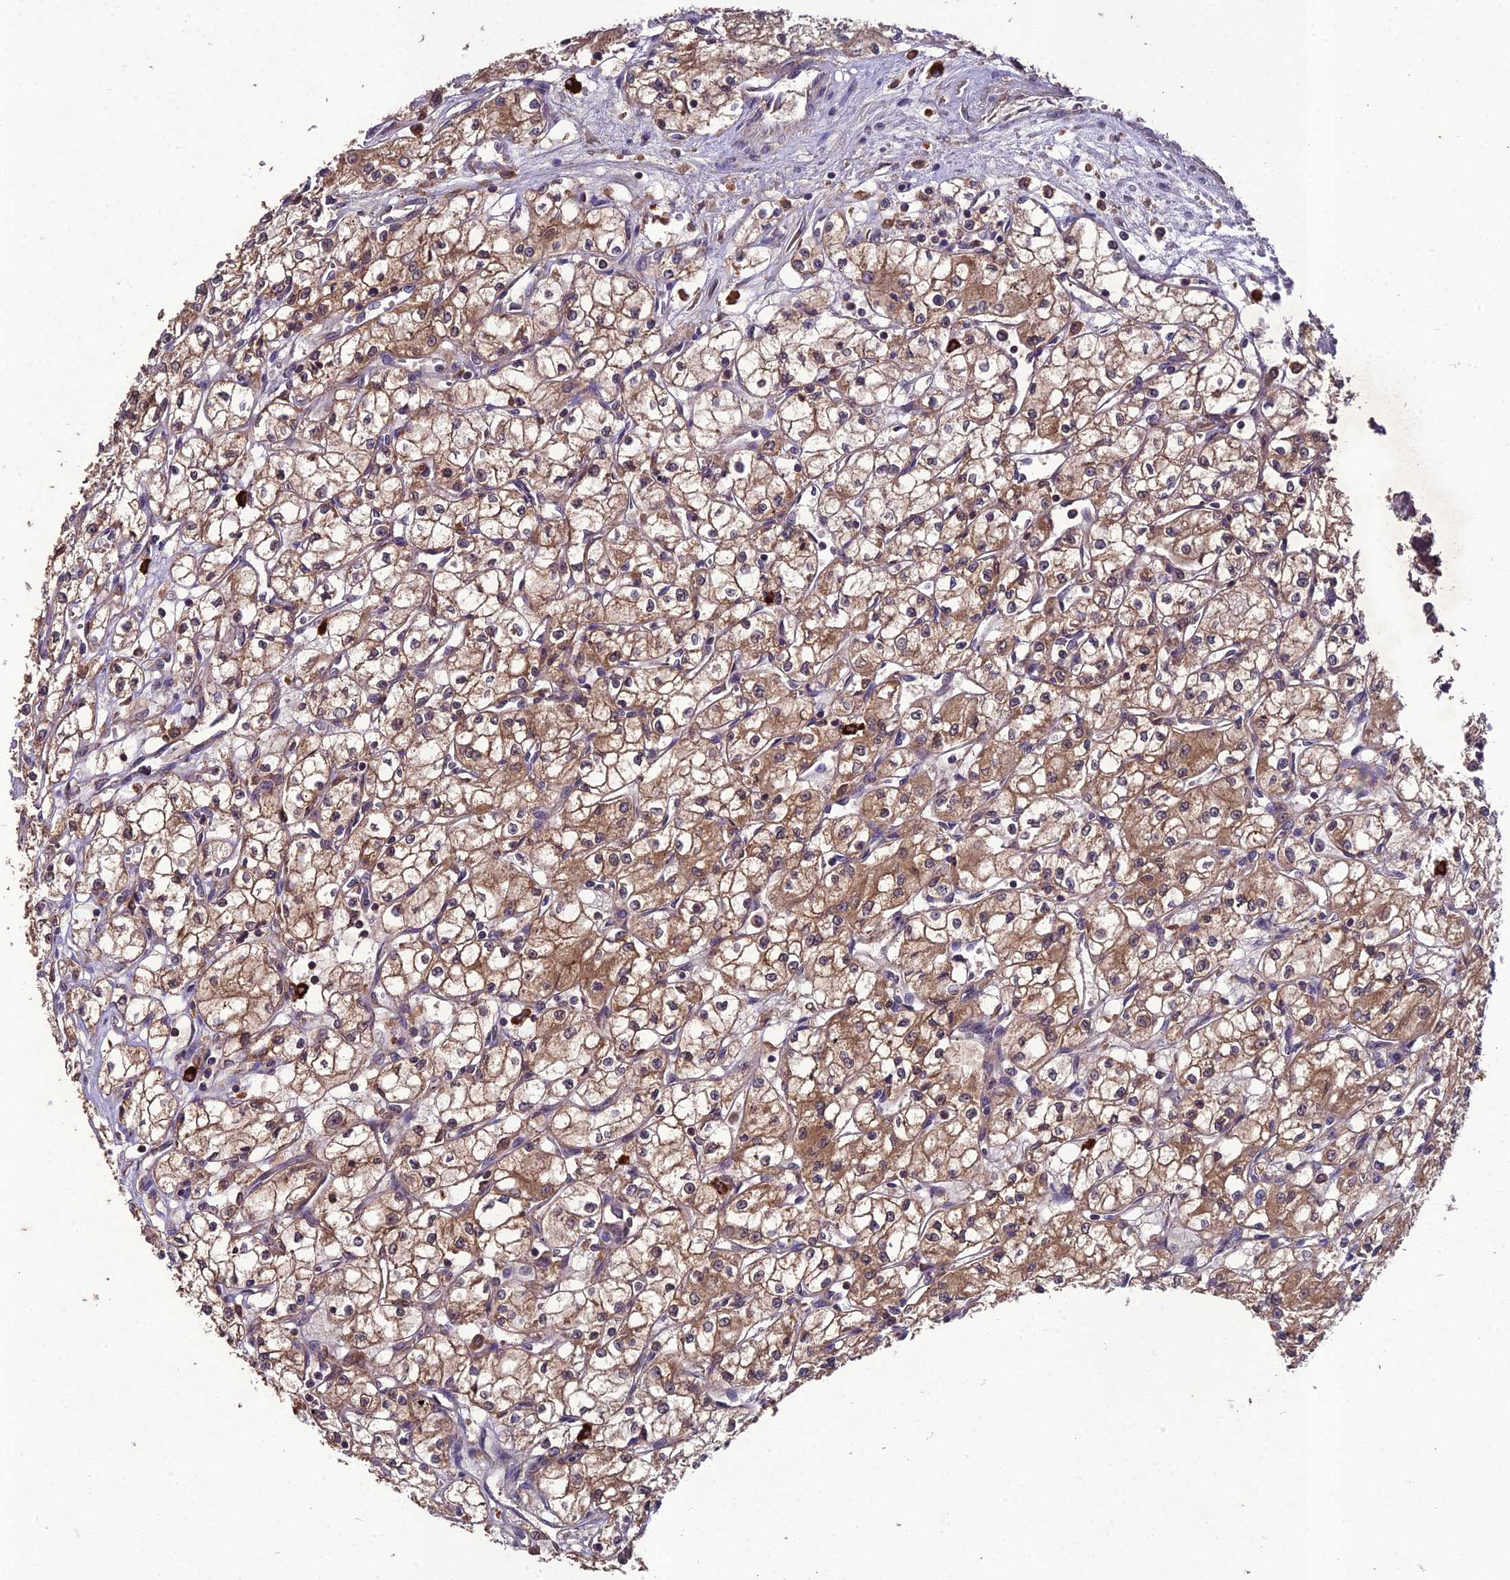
{"staining": {"intensity": "moderate", "quantity": ">75%", "location": "cytoplasmic/membranous"}, "tissue": "renal cancer", "cell_type": "Tumor cells", "image_type": "cancer", "snomed": [{"axis": "morphology", "description": "Adenocarcinoma, NOS"}, {"axis": "topography", "description": "Kidney"}], "caption": "Immunohistochemical staining of renal adenocarcinoma exhibits moderate cytoplasmic/membranous protein positivity in approximately >75% of tumor cells. (brown staining indicates protein expression, while blue staining denotes nuclei).", "gene": "TMEM258", "patient": {"sex": "male", "age": 59}}